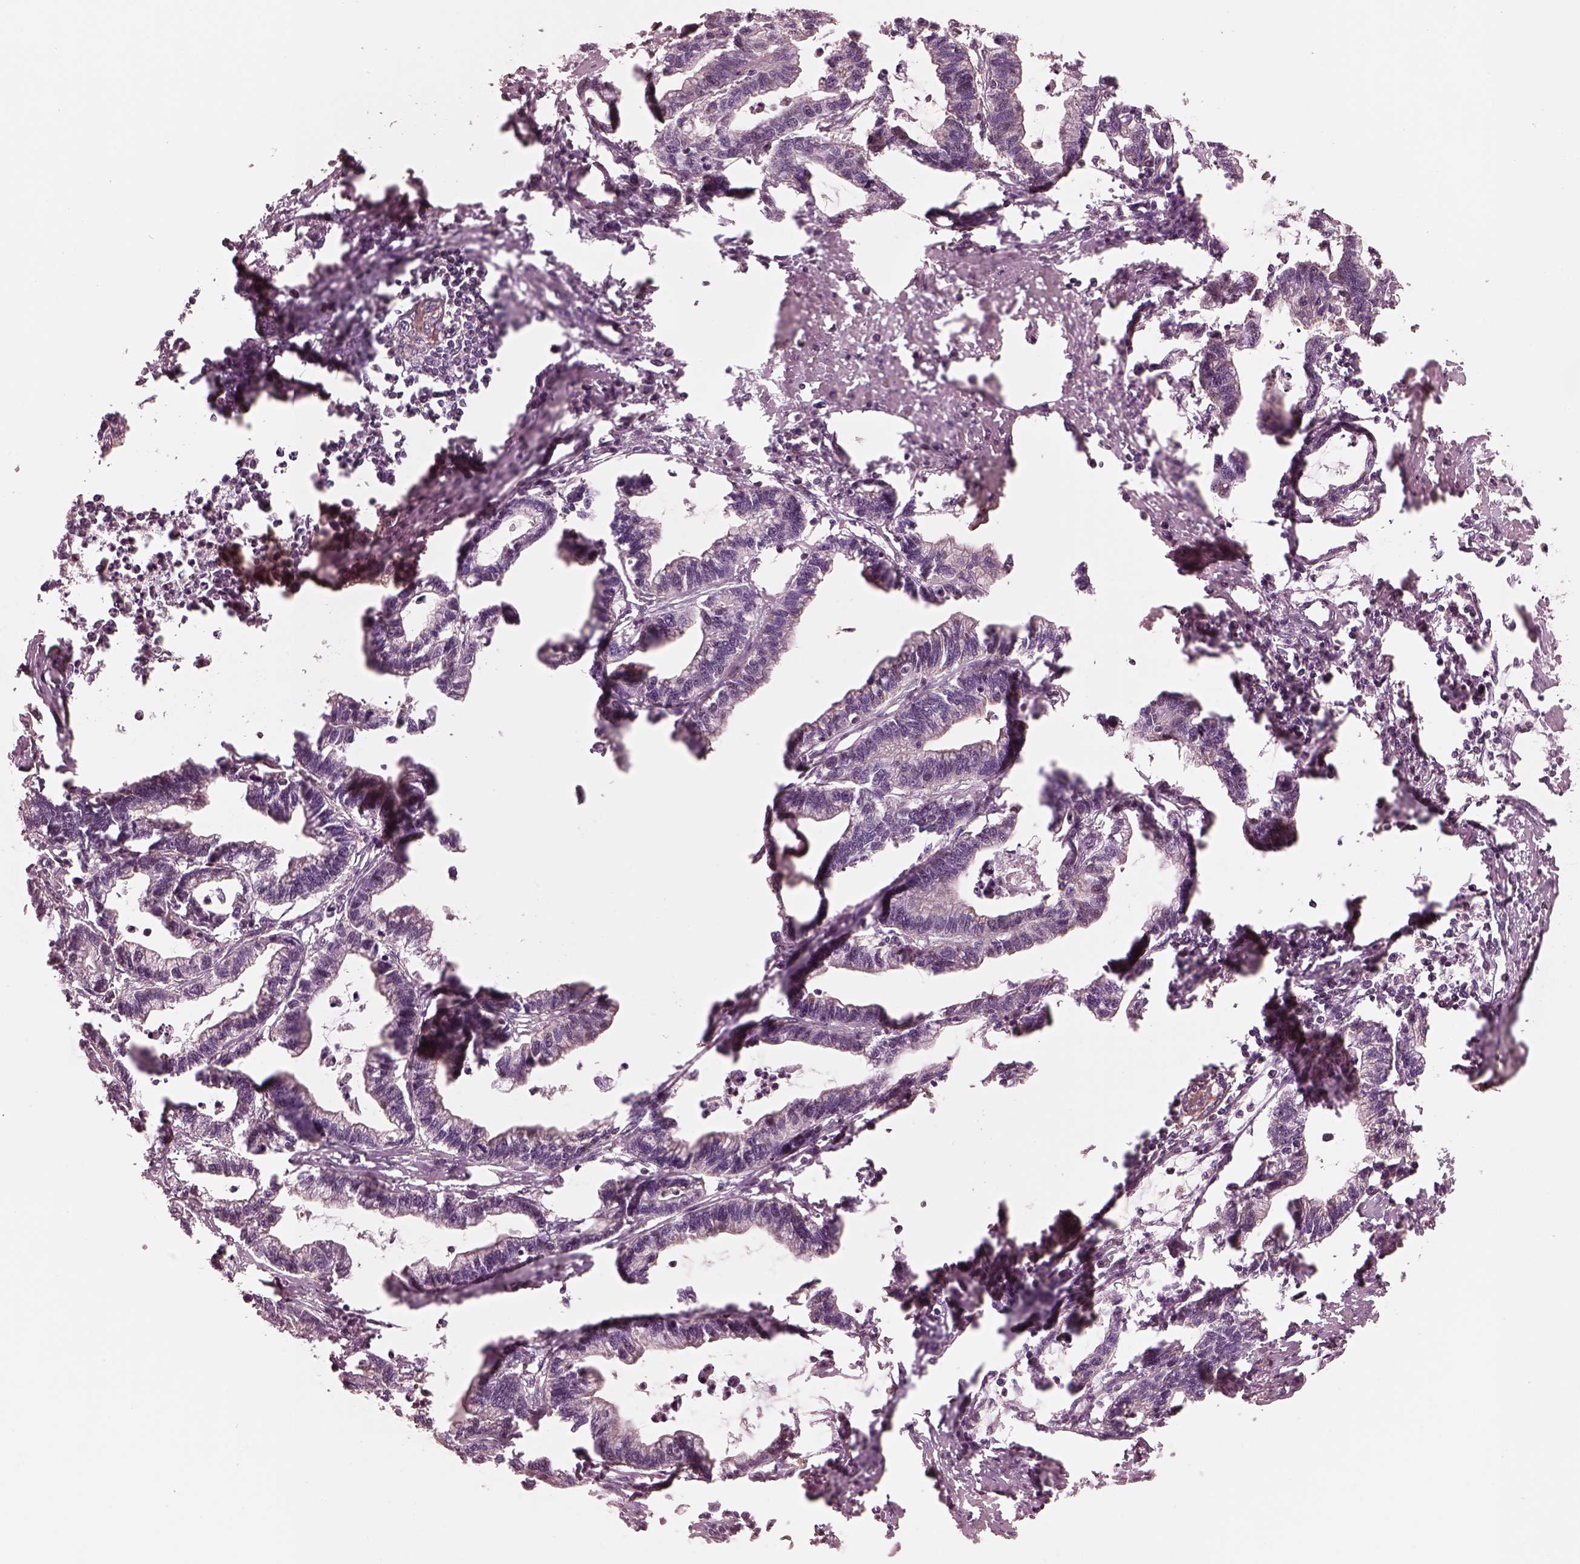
{"staining": {"intensity": "negative", "quantity": "none", "location": "none"}, "tissue": "stomach cancer", "cell_type": "Tumor cells", "image_type": "cancer", "snomed": [{"axis": "morphology", "description": "Adenocarcinoma, NOS"}, {"axis": "topography", "description": "Stomach"}], "caption": "Immunohistochemistry (IHC) image of stomach adenocarcinoma stained for a protein (brown), which exhibits no staining in tumor cells.", "gene": "STK33", "patient": {"sex": "male", "age": 83}}